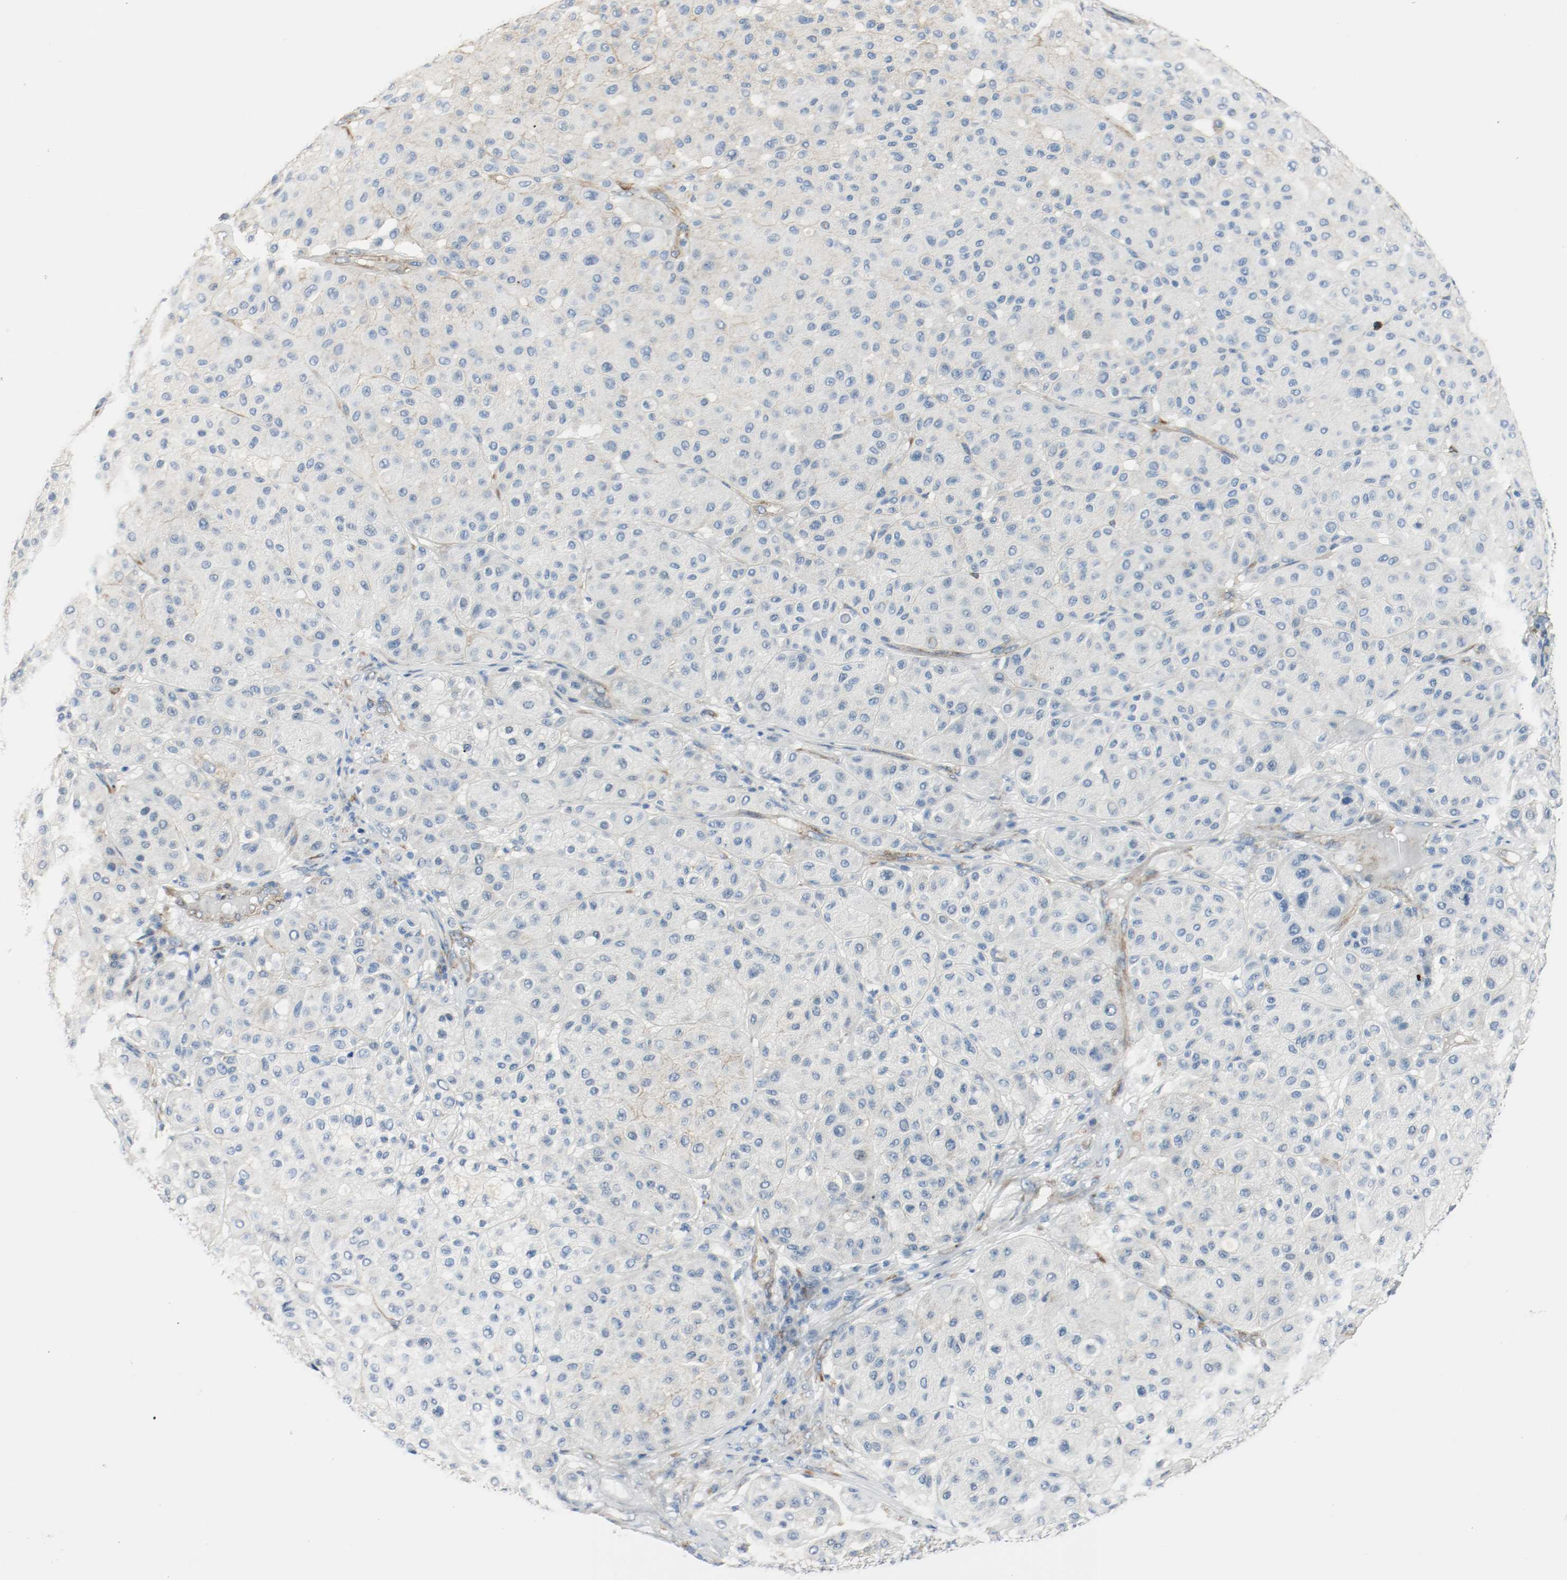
{"staining": {"intensity": "weak", "quantity": "25%-75%", "location": "cytoplasmic/membranous"}, "tissue": "melanoma", "cell_type": "Tumor cells", "image_type": "cancer", "snomed": [{"axis": "morphology", "description": "Normal tissue, NOS"}, {"axis": "morphology", "description": "Malignant melanoma, Metastatic site"}, {"axis": "topography", "description": "Skin"}], "caption": "Weak cytoplasmic/membranous protein staining is appreciated in approximately 25%-75% of tumor cells in melanoma.", "gene": "LAMB1", "patient": {"sex": "male", "age": 41}}